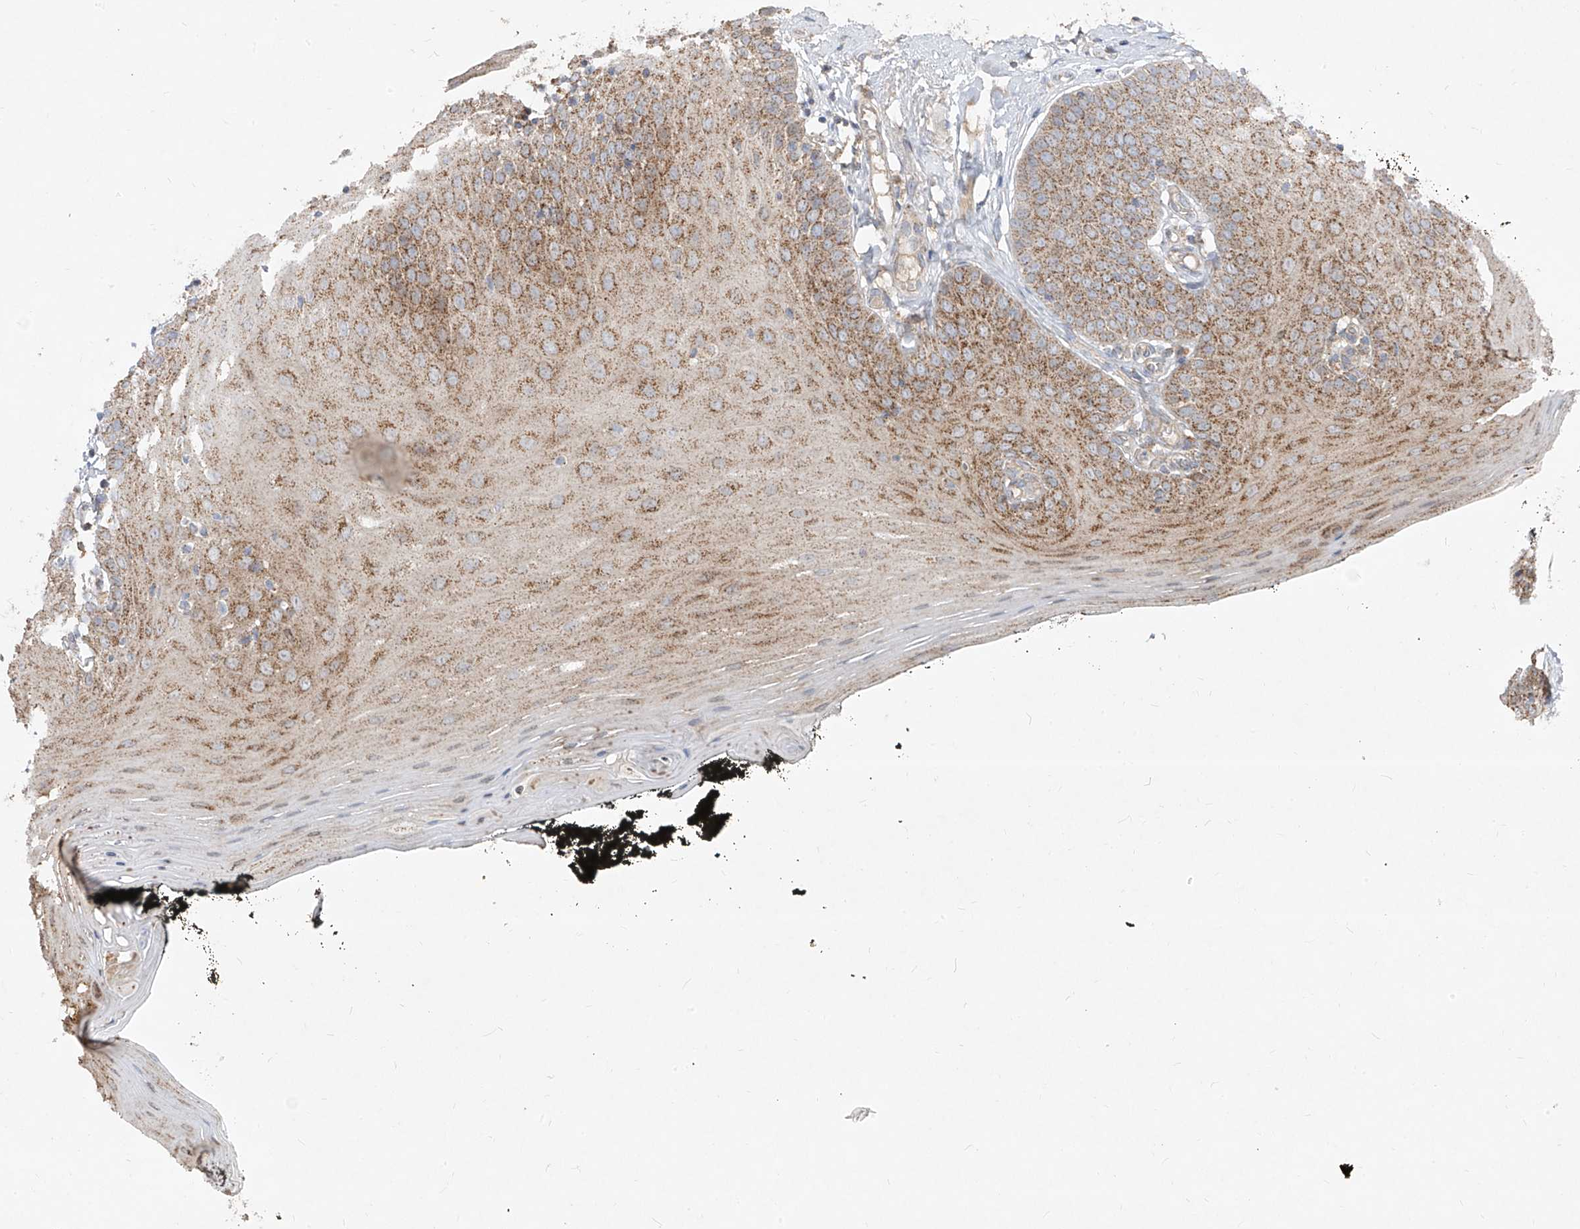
{"staining": {"intensity": "moderate", "quantity": ">75%", "location": "cytoplasmic/membranous"}, "tissue": "oral mucosa", "cell_type": "Squamous epithelial cells", "image_type": "normal", "snomed": [{"axis": "morphology", "description": "Normal tissue, NOS"}, {"axis": "topography", "description": "Oral tissue"}], "caption": "DAB (3,3'-diaminobenzidine) immunohistochemical staining of unremarkable human oral mucosa reveals moderate cytoplasmic/membranous protein staining in approximately >75% of squamous epithelial cells. Nuclei are stained in blue.", "gene": "ABCD3", "patient": {"sex": "male", "age": 74}}